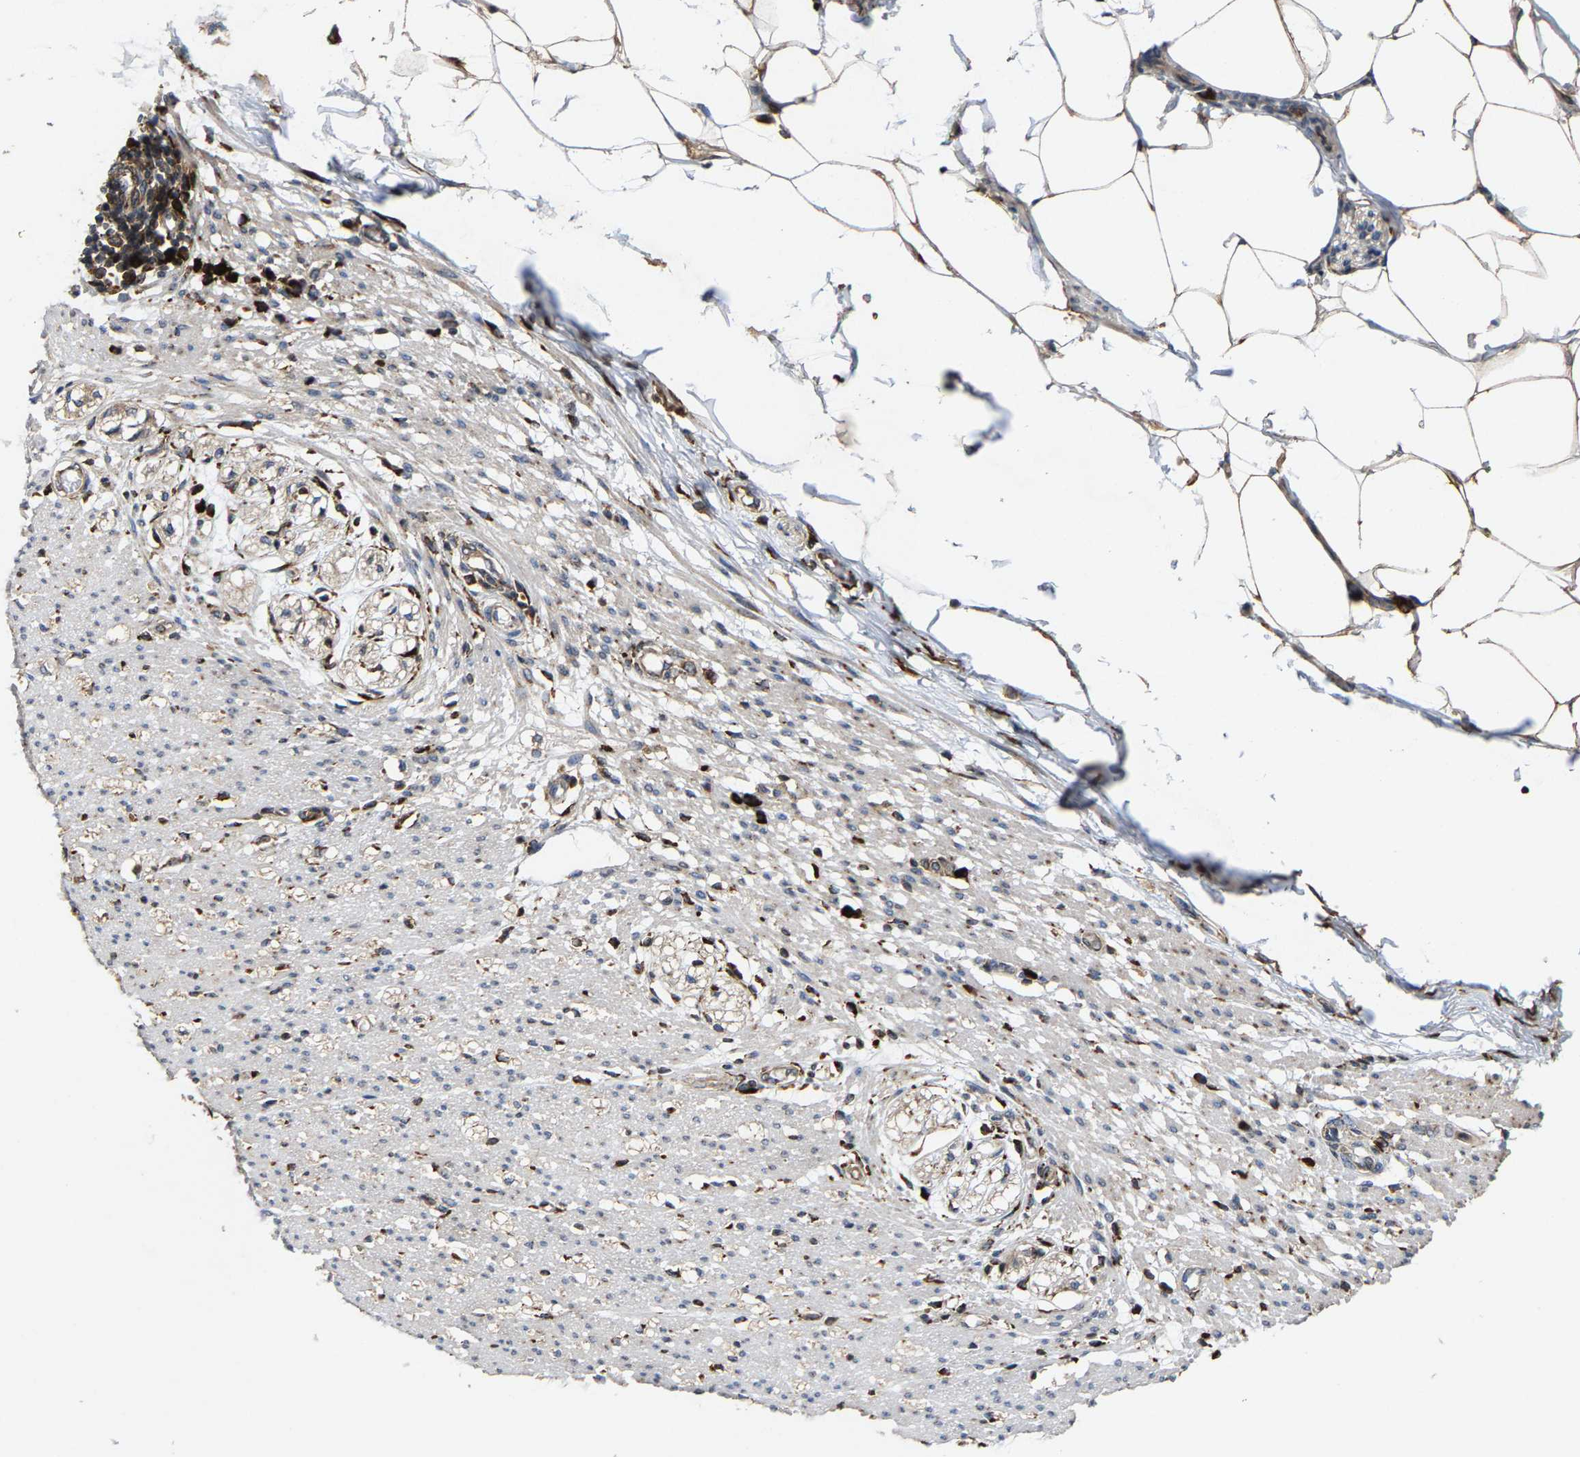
{"staining": {"intensity": "weak", "quantity": "25%-75%", "location": "cytoplasmic/membranous"}, "tissue": "smooth muscle", "cell_type": "Smooth muscle cells", "image_type": "normal", "snomed": [{"axis": "morphology", "description": "Normal tissue, NOS"}, {"axis": "morphology", "description": "Adenocarcinoma, NOS"}, {"axis": "topography", "description": "Colon"}, {"axis": "topography", "description": "Peripheral nerve tissue"}], "caption": "High-magnification brightfield microscopy of unremarkable smooth muscle stained with DAB (brown) and counterstained with hematoxylin (blue). smooth muscle cells exhibit weak cytoplasmic/membranous expression is seen in approximately25%-75% of cells.", "gene": "FGD3", "patient": {"sex": "male", "age": 14}}